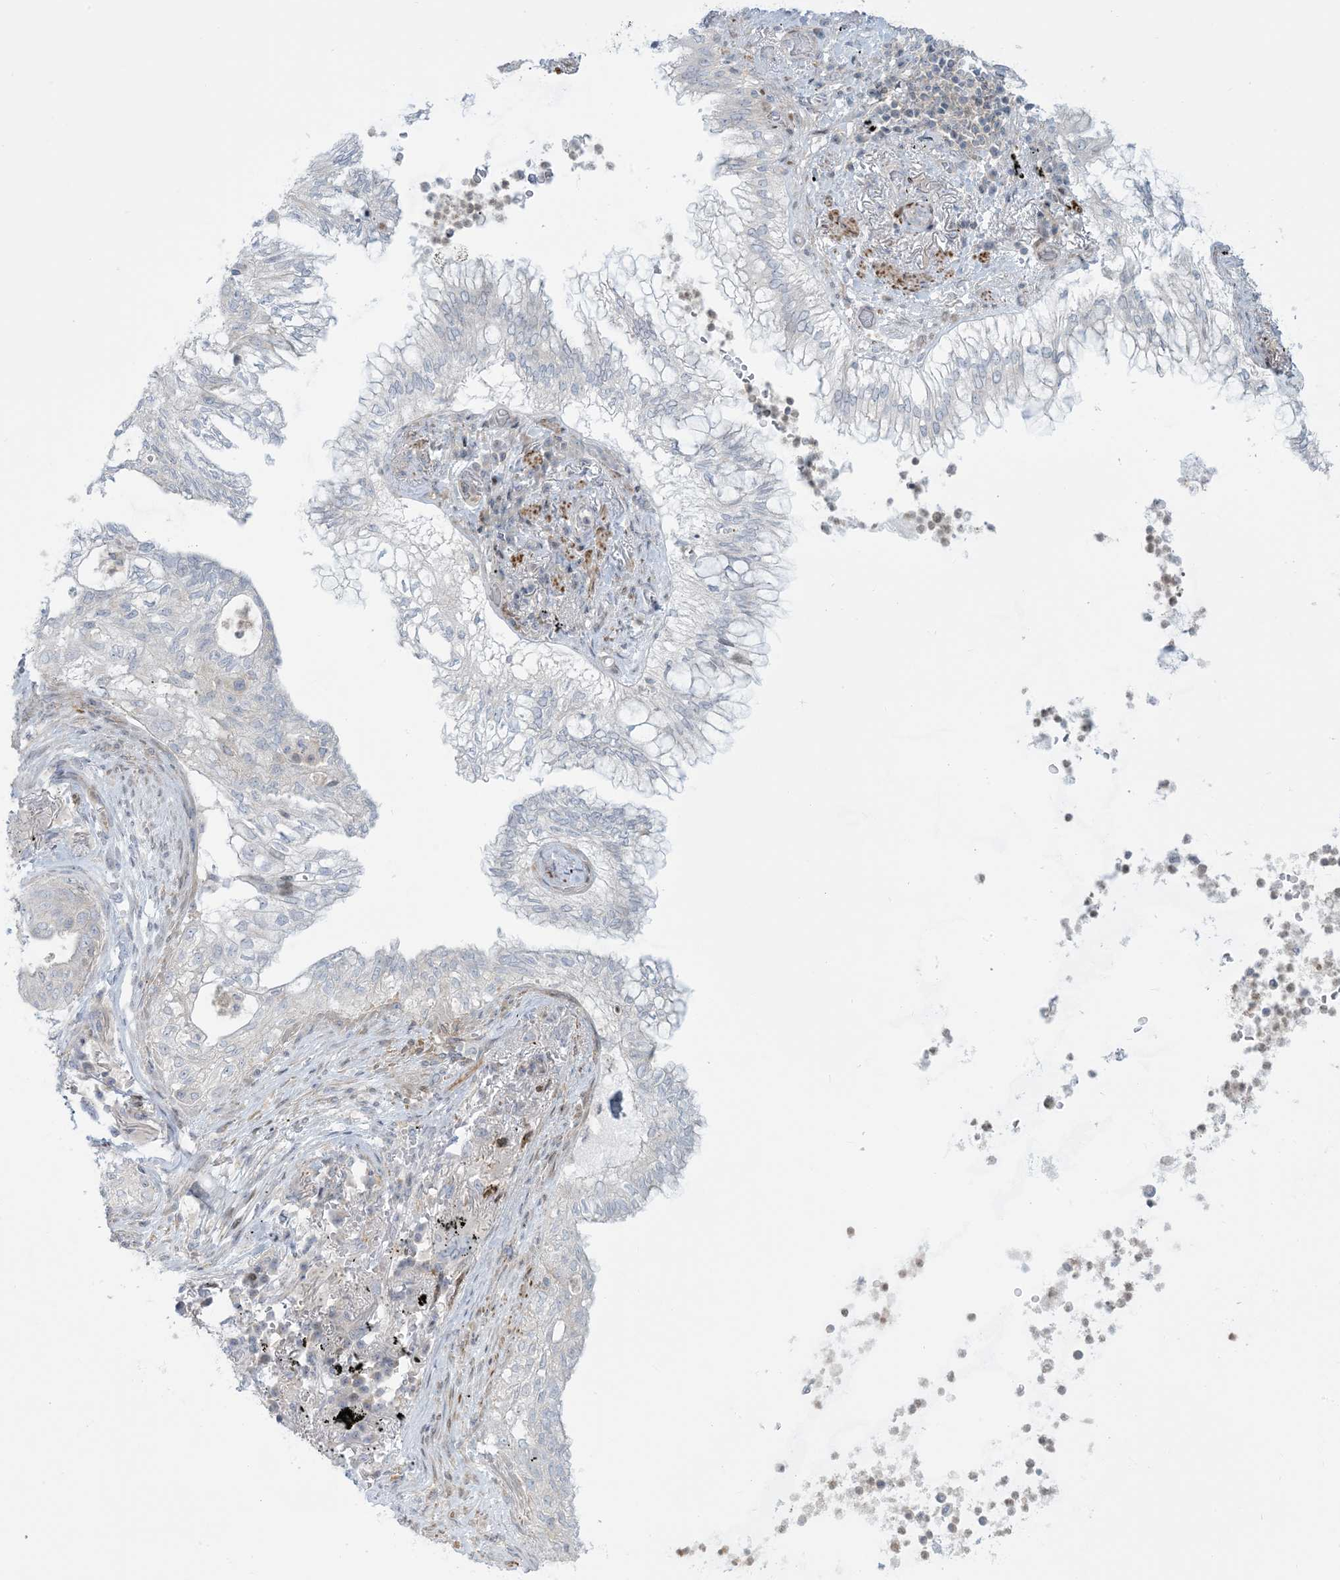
{"staining": {"intensity": "negative", "quantity": "none", "location": "none"}, "tissue": "lung cancer", "cell_type": "Tumor cells", "image_type": "cancer", "snomed": [{"axis": "morphology", "description": "Adenocarcinoma, NOS"}, {"axis": "topography", "description": "Lung"}], "caption": "Tumor cells are negative for brown protein staining in adenocarcinoma (lung).", "gene": "AFTPH", "patient": {"sex": "female", "age": 70}}